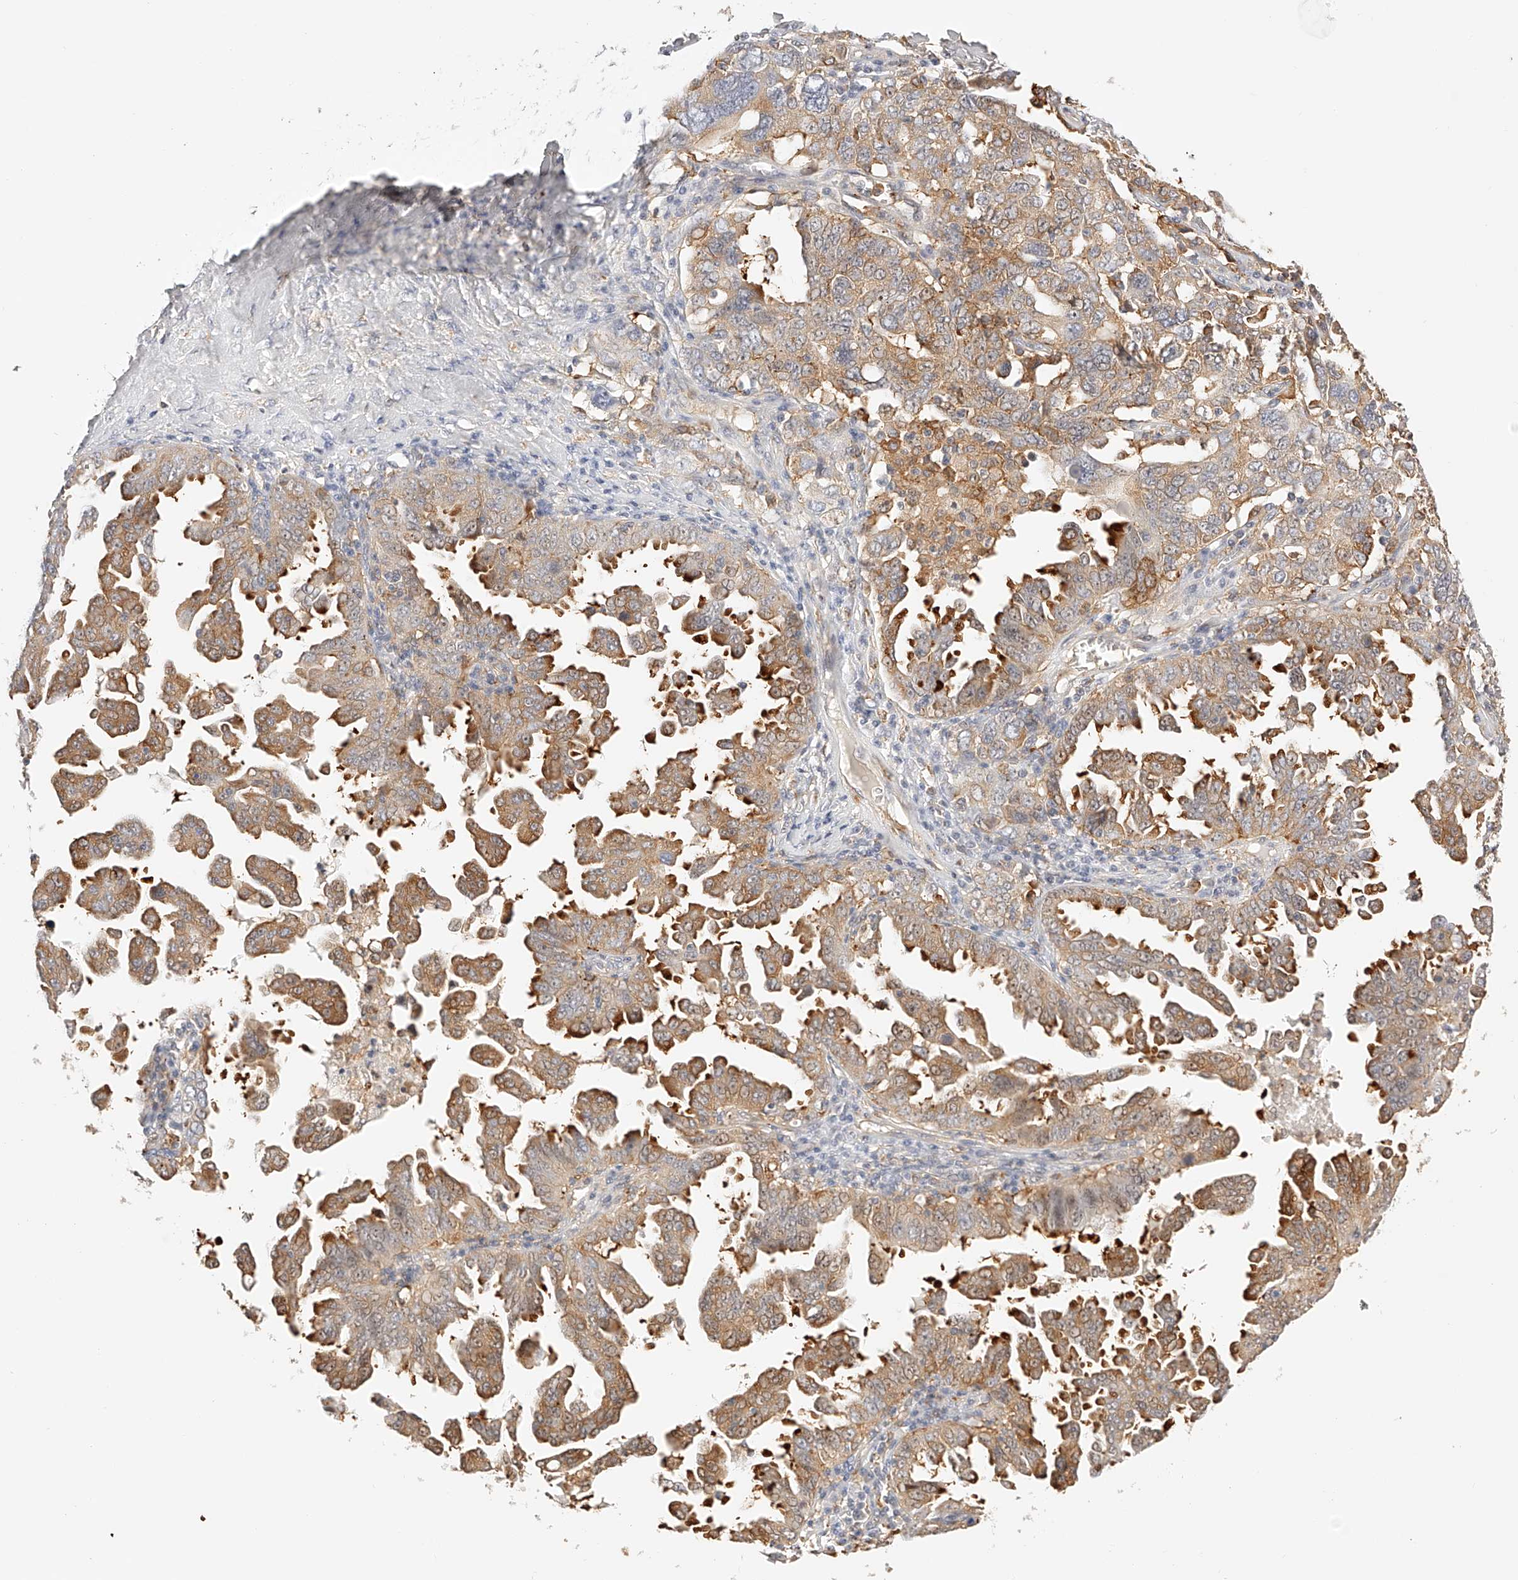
{"staining": {"intensity": "moderate", "quantity": ">75%", "location": "cytoplasmic/membranous"}, "tissue": "ovarian cancer", "cell_type": "Tumor cells", "image_type": "cancer", "snomed": [{"axis": "morphology", "description": "Carcinoma, endometroid"}, {"axis": "topography", "description": "Ovary"}], "caption": "Human ovarian endometroid carcinoma stained with a protein marker demonstrates moderate staining in tumor cells.", "gene": "SYNC", "patient": {"sex": "female", "age": 62}}